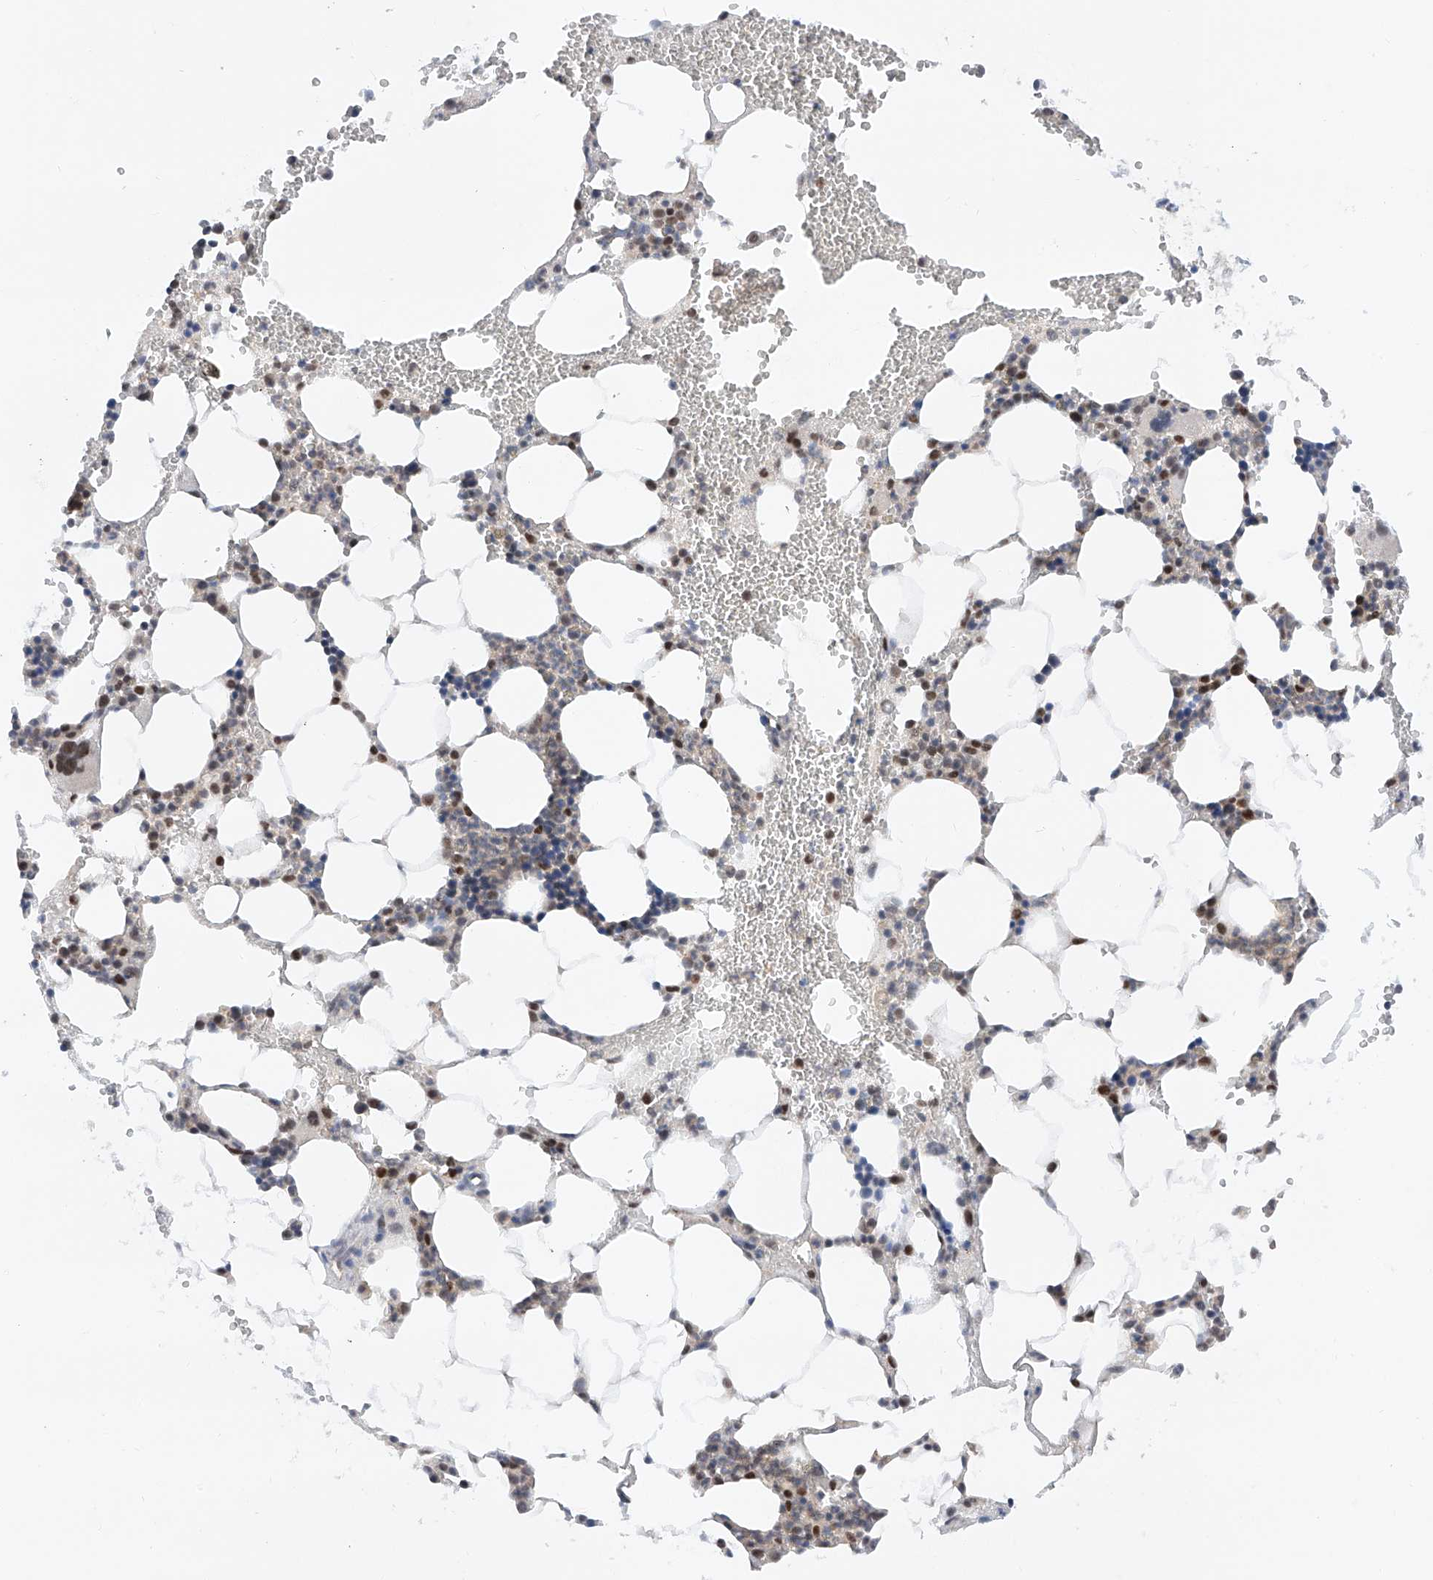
{"staining": {"intensity": "moderate", "quantity": "25%-75%", "location": "nuclear"}, "tissue": "bone marrow", "cell_type": "Hematopoietic cells", "image_type": "normal", "snomed": [{"axis": "morphology", "description": "Normal tissue, NOS"}, {"axis": "morphology", "description": "Inflammation, NOS"}, {"axis": "topography", "description": "Bone marrow"}], "caption": "Immunohistochemical staining of benign bone marrow demonstrates 25%-75% levels of moderate nuclear protein staining in about 25%-75% of hematopoietic cells. (Brightfield microscopy of DAB IHC at high magnification).", "gene": "SNRNP200", "patient": {"sex": "female", "age": 78}}